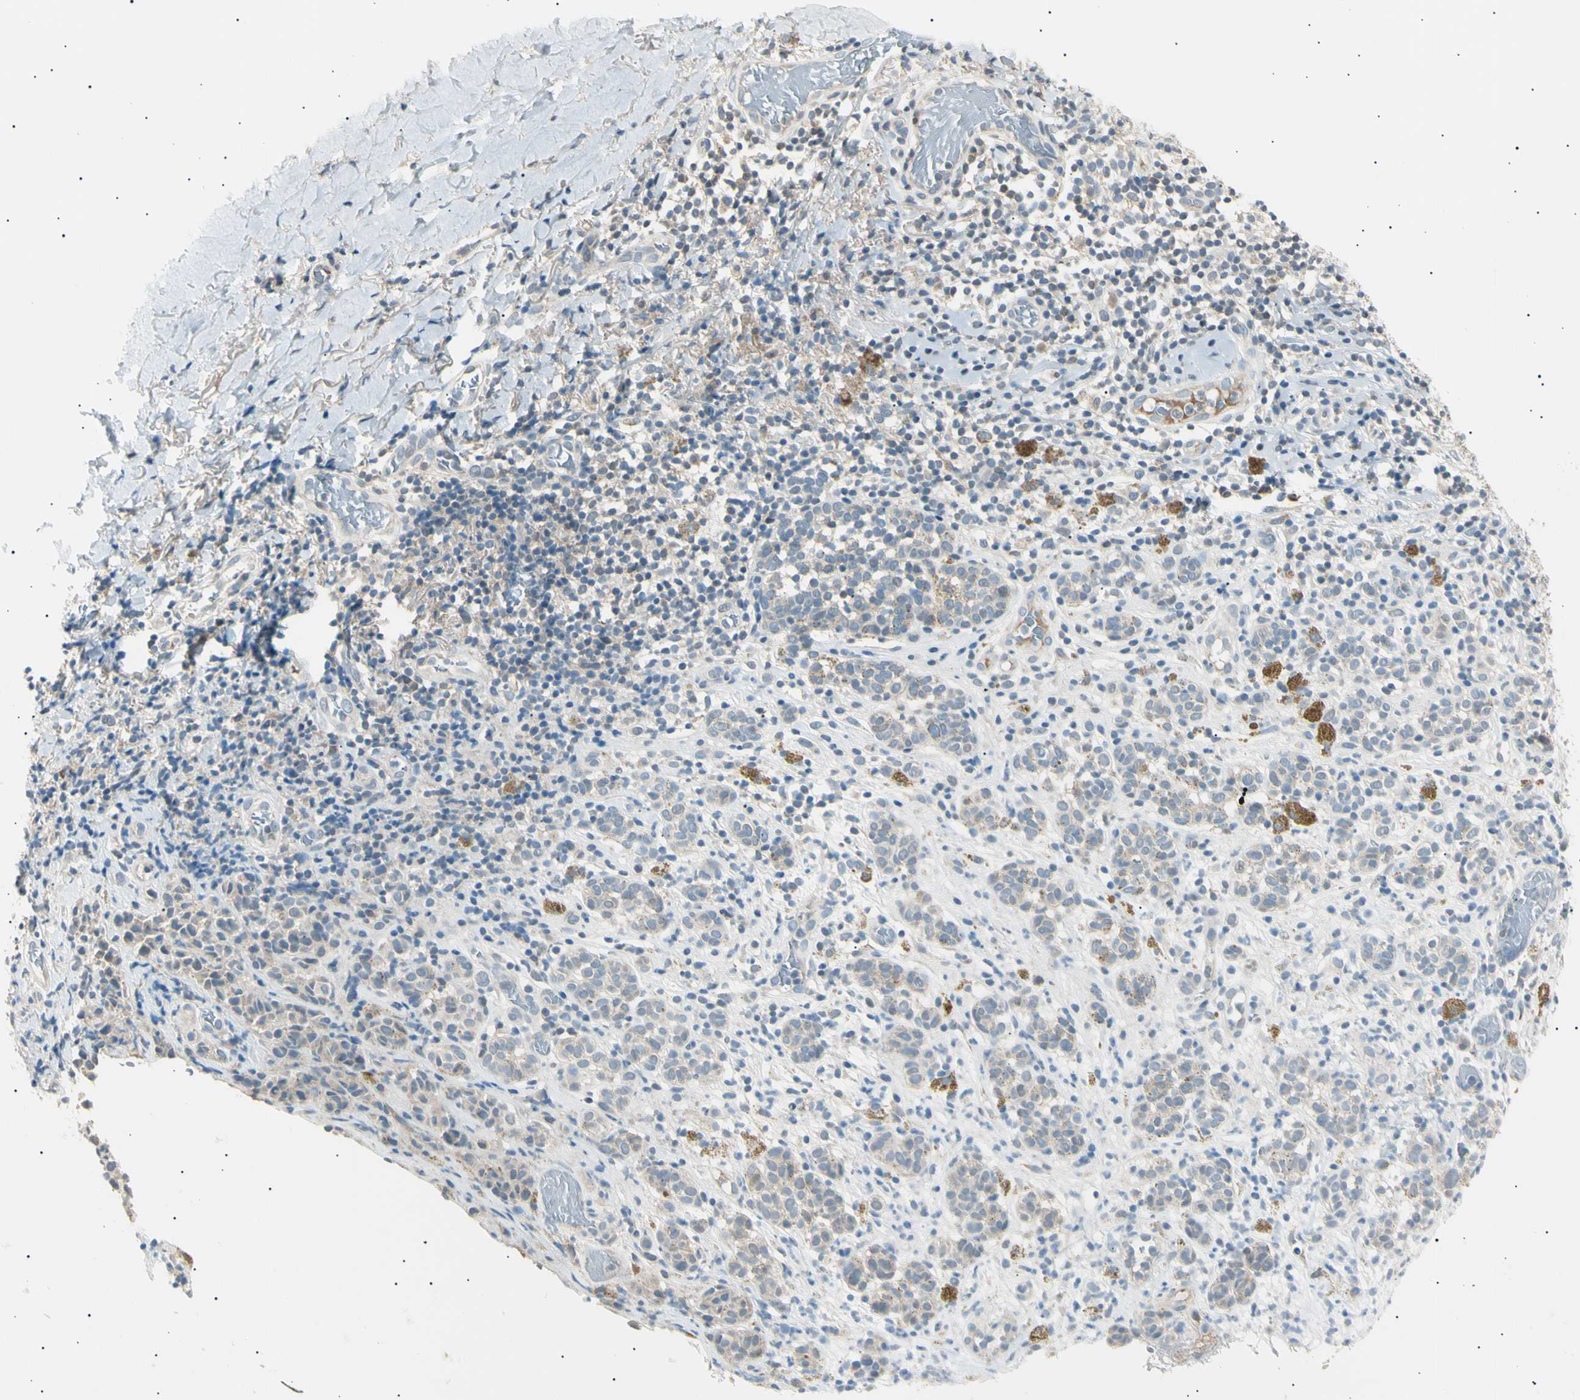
{"staining": {"intensity": "weak", "quantity": "25%-75%", "location": "cytoplasmic/membranous"}, "tissue": "melanoma", "cell_type": "Tumor cells", "image_type": "cancer", "snomed": [{"axis": "morphology", "description": "Malignant melanoma, NOS"}, {"axis": "topography", "description": "Skin"}], "caption": "Immunohistochemical staining of melanoma exhibits low levels of weak cytoplasmic/membranous expression in approximately 25%-75% of tumor cells. The protein is shown in brown color, while the nuclei are stained blue.", "gene": "LHPP", "patient": {"sex": "male", "age": 64}}